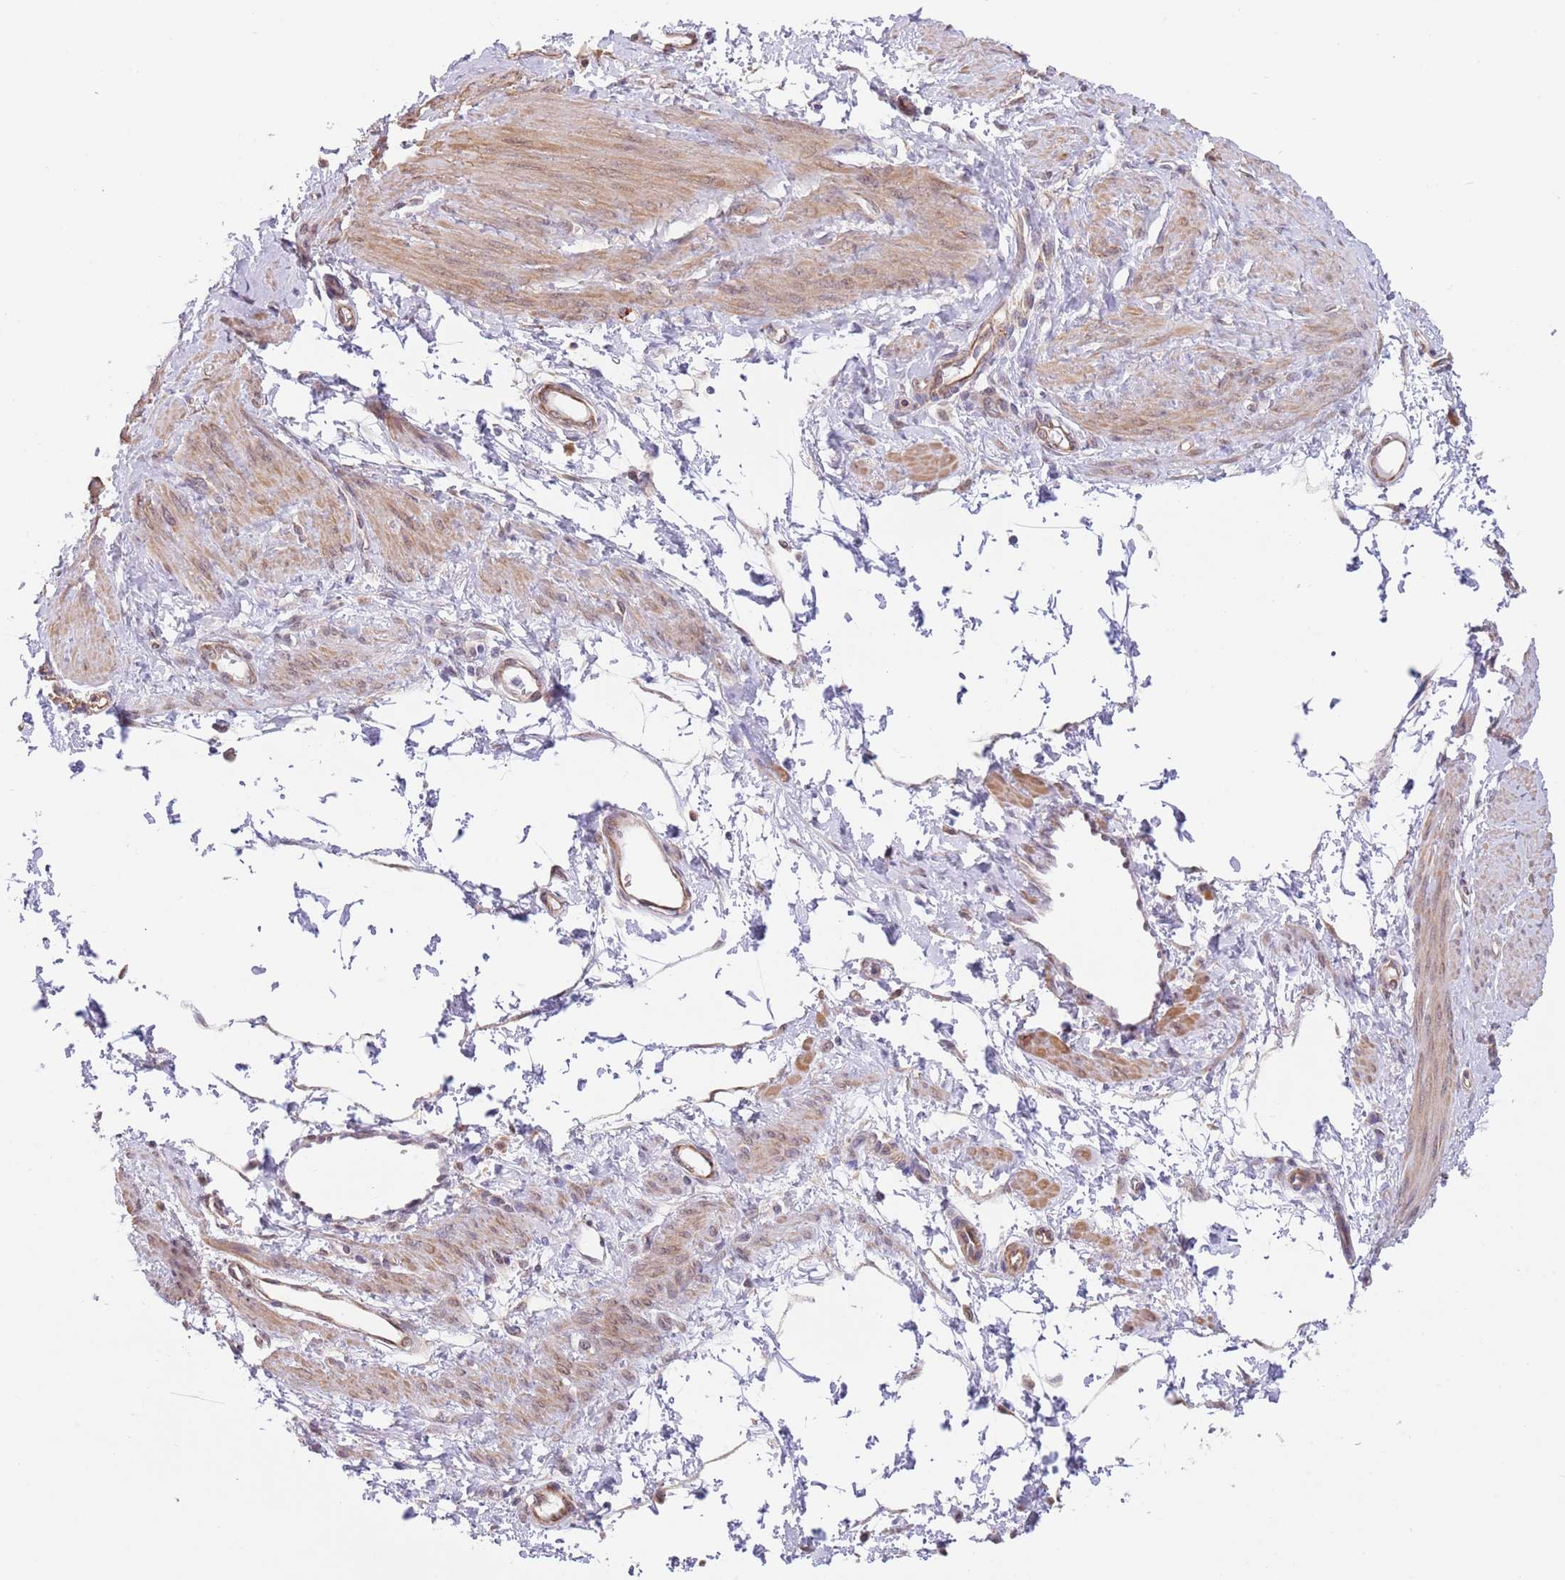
{"staining": {"intensity": "moderate", "quantity": "25%-75%", "location": "cytoplasmic/membranous"}, "tissue": "smooth muscle", "cell_type": "Smooth muscle cells", "image_type": "normal", "snomed": [{"axis": "morphology", "description": "Normal tissue, NOS"}, {"axis": "topography", "description": "Smooth muscle"}, {"axis": "topography", "description": "Uterus"}], "caption": "Immunohistochemical staining of unremarkable human smooth muscle exhibits moderate cytoplasmic/membranous protein staining in approximately 25%-75% of smooth muscle cells.", "gene": "UQCC3", "patient": {"sex": "female", "age": 39}}